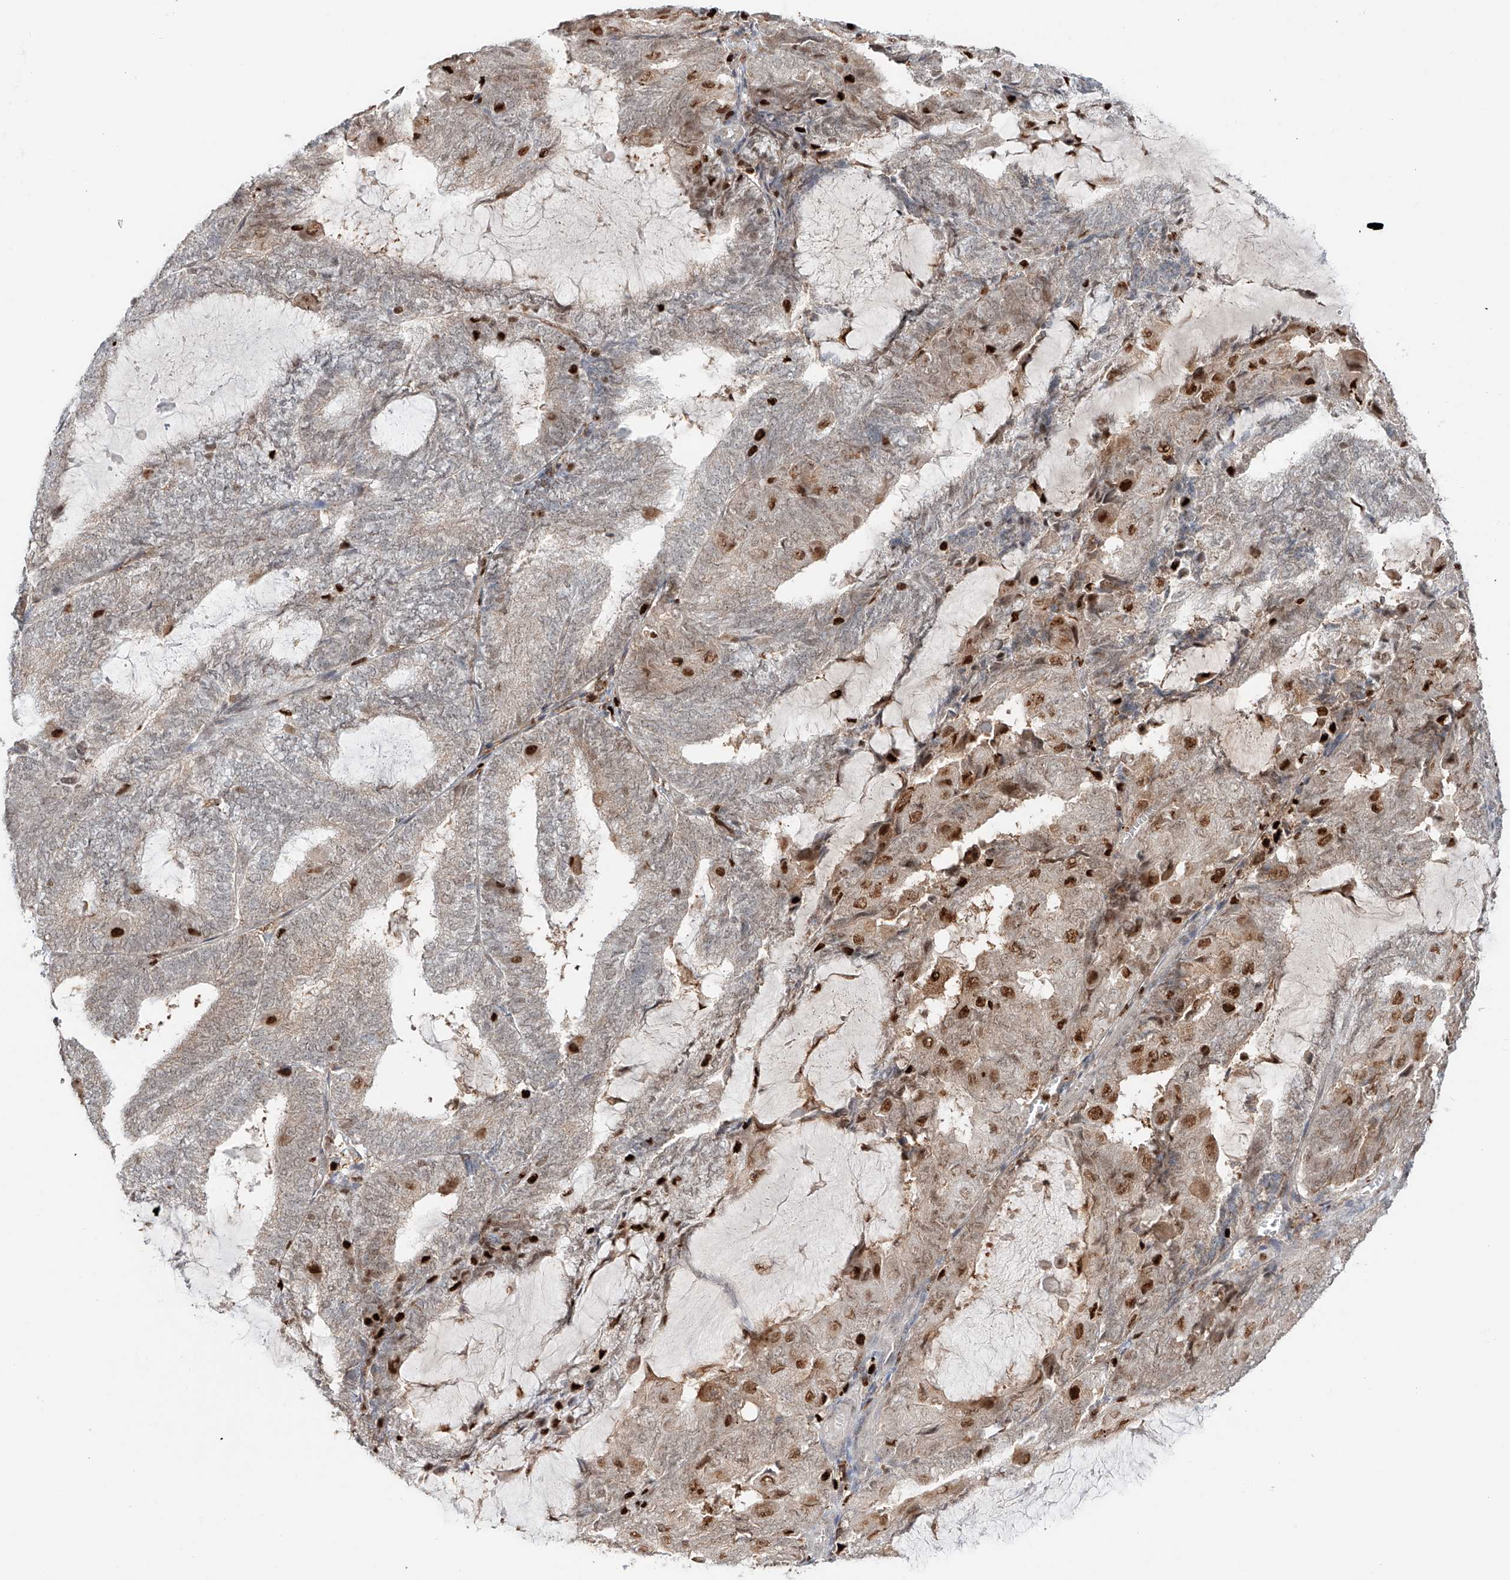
{"staining": {"intensity": "moderate", "quantity": "<25%", "location": "nuclear"}, "tissue": "endometrial cancer", "cell_type": "Tumor cells", "image_type": "cancer", "snomed": [{"axis": "morphology", "description": "Adenocarcinoma, NOS"}, {"axis": "topography", "description": "Endometrium"}], "caption": "DAB (3,3'-diaminobenzidine) immunohistochemical staining of human endometrial cancer displays moderate nuclear protein expression in approximately <25% of tumor cells.", "gene": "DZIP1L", "patient": {"sex": "female", "age": 81}}